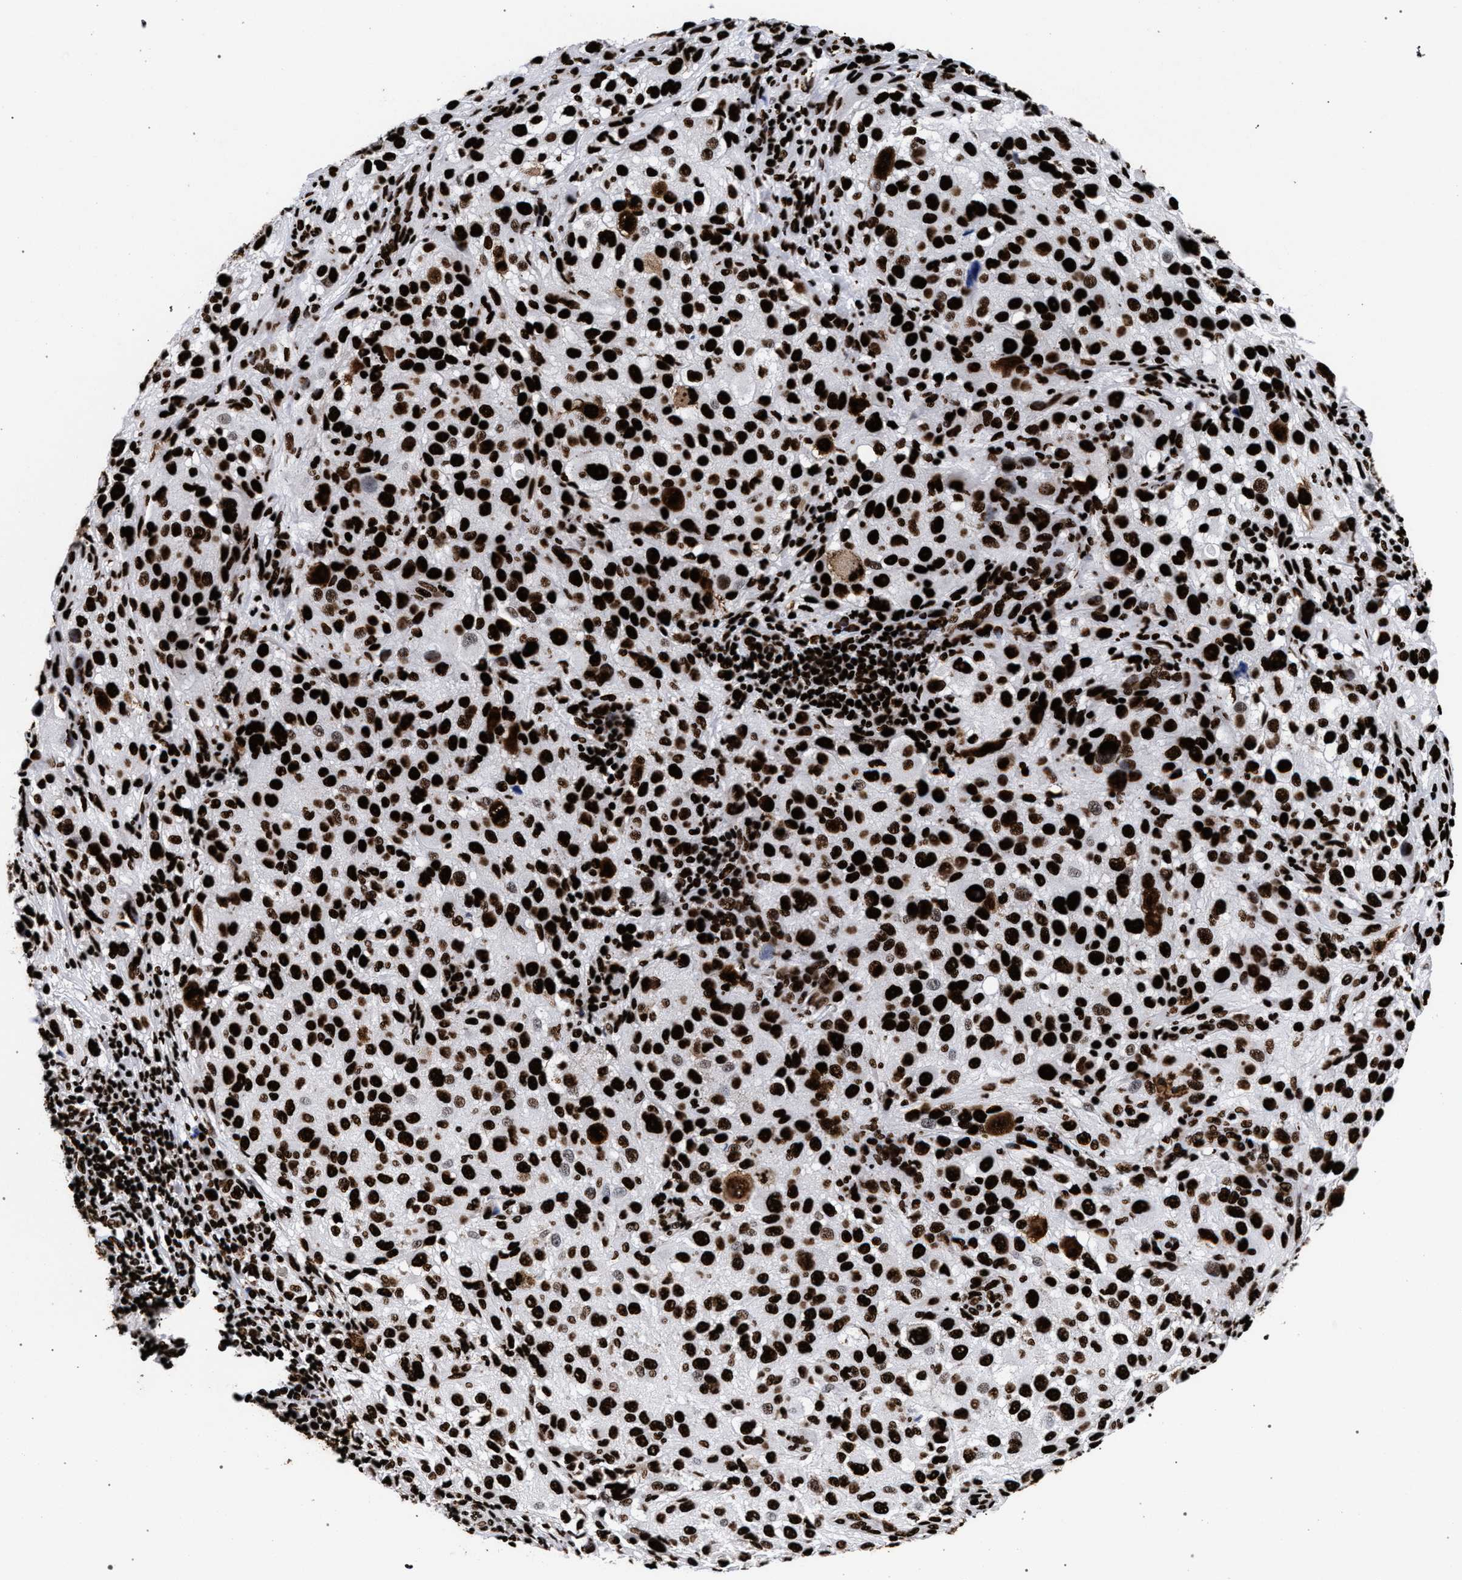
{"staining": {"intensity": "strong", "quantity": ">75%", "location": "nuclear"}, "tissue": "melanoma", "cell_type": "Tumor cells", "image_type": "cancer", "snomed": [{"axis": "morphology", "description": "Necrosis, NOS"}, {"axis": "morphology", "description": "Malignant melanoma, NOS"}, {"axis": "topography", "description": "Skin"}], "caption": "Immunohistochemical staining of human melanoma displays high levels of strong nuclear positivity in about >75% of tumor cells.", "gene": "HNRNPA1", "patient": {"sex": "female", "age": 87}}